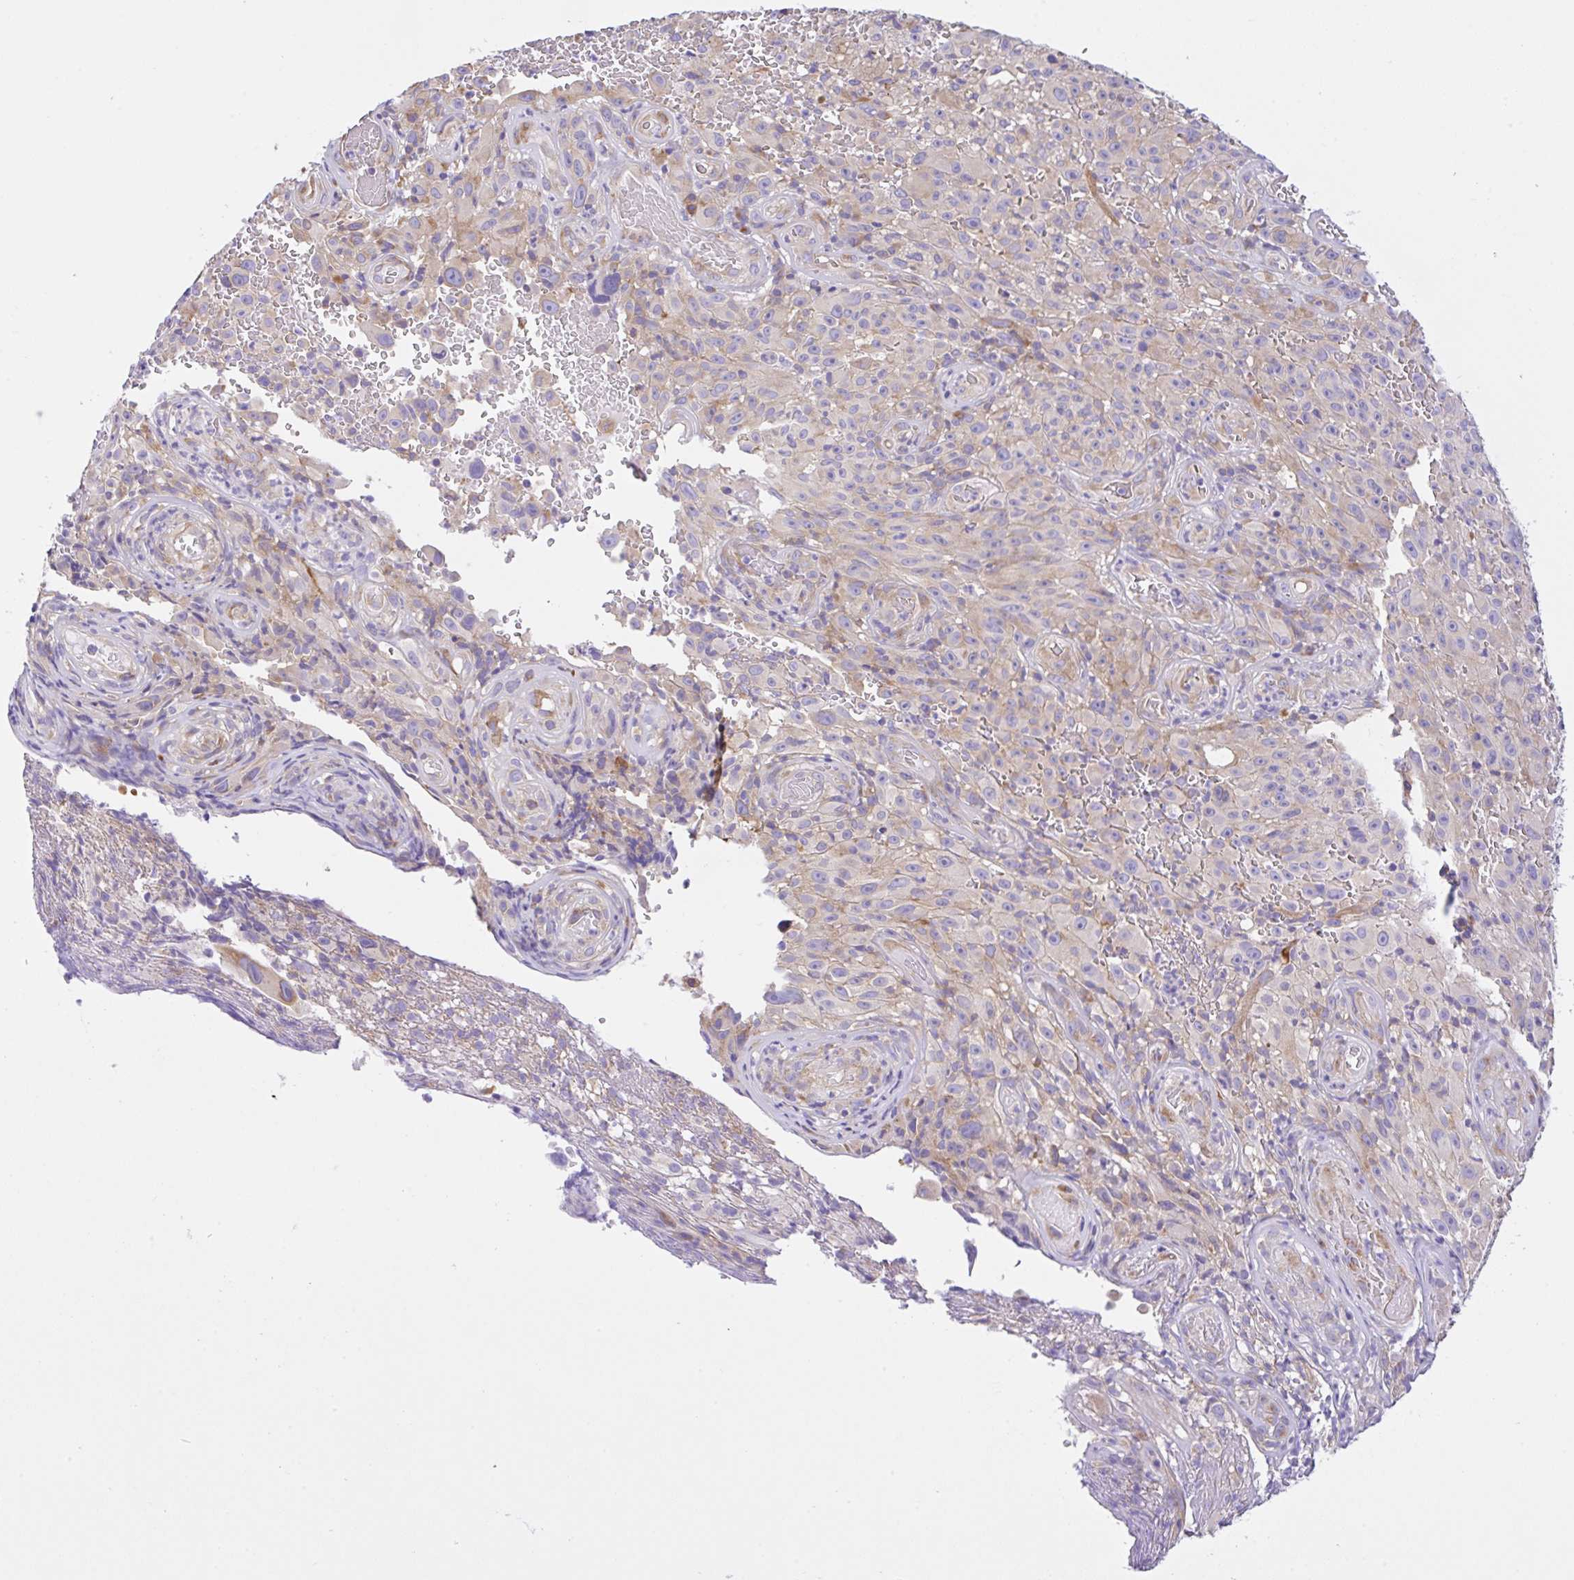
{"staining": {"intensity": "weak", "quantity": "25%-75%", "location": "cytoplasmic/membranous"}, "tissue": "melanoma", "cell_type": "Tumor cells", "image_type": "cancer", "snomed": [{"axis": "morphology", "description": "Malignant melanoma, NOS"}, {"axis": "topography", "description": "Skin"}], "caption": "Immunohistochemistry (IHC) staining of malignant melanoma, which shows low levels of weak cytoplasmic/membranous expression in approximately 25%-75% of tumor cells indicating weak cytoplasmic/membranous protein expression. The staining was performed using DAB (3,3'-diaminobenzidine) (brown) for protein detection and nuclei were counterstained in hematoxylin (blue).", "gene": "GFPT2", "patient": {"sex": "female", "age": 82}}